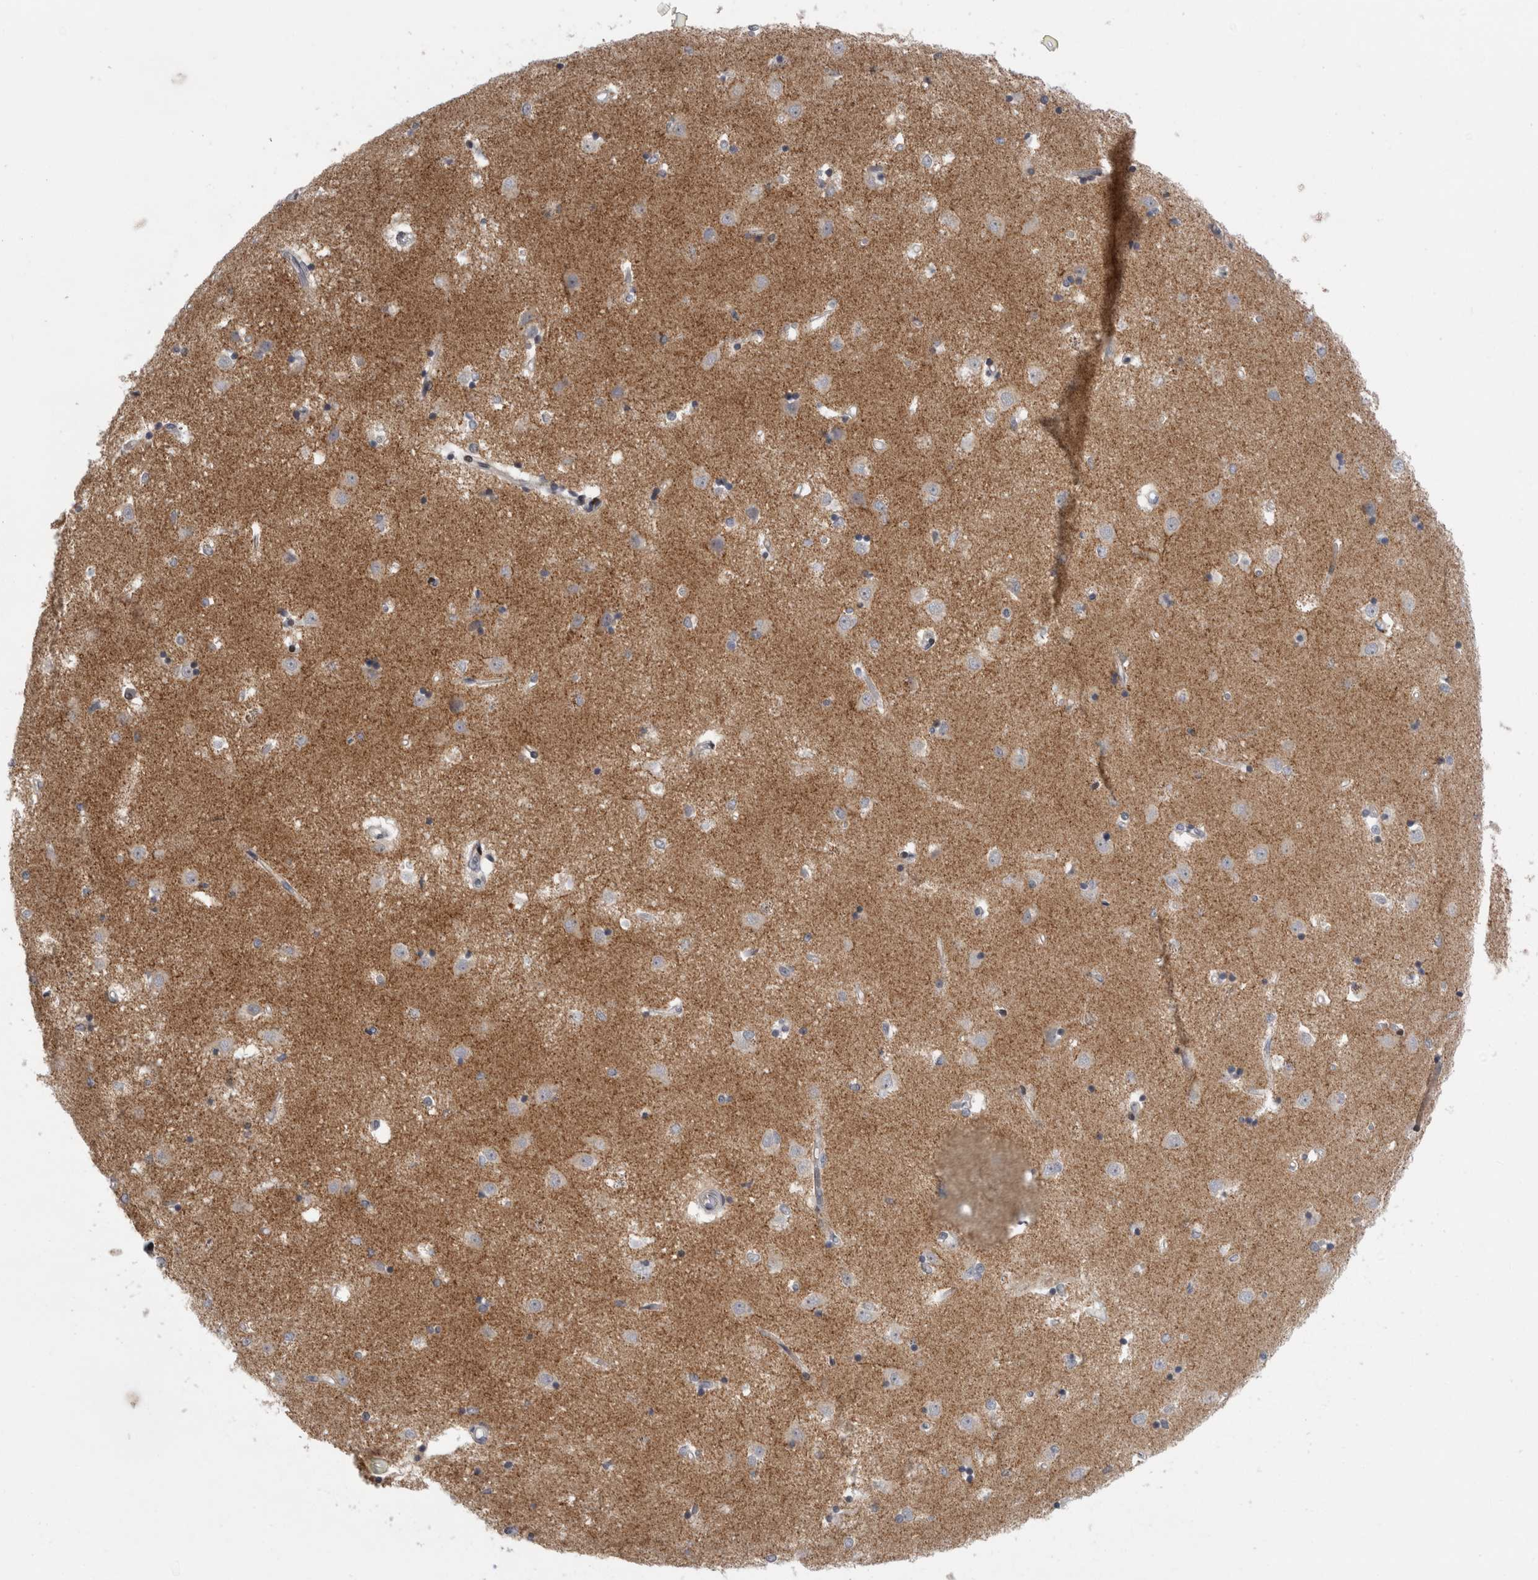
{"staining": {"intensity": "negative", "quantity": "none", "location": "none"}, "tissue": "caudate", "cell_type": "Glial cells", "image_type": "normal", "snomed": [{"axis": "morphology", "description": "Normal tissue, NOS"}, {"axis": "topography", "description": "Lateral ventricle wall"}], "caption": "Glial cells show no significant protein positivity in normal caudate. (DAB (3,3'-diaminobenzidine) IHC visualized using brightfield microscopy, high magnification).", "gene": "UTP25", "patient": {"sex": "male", "age": 45}}